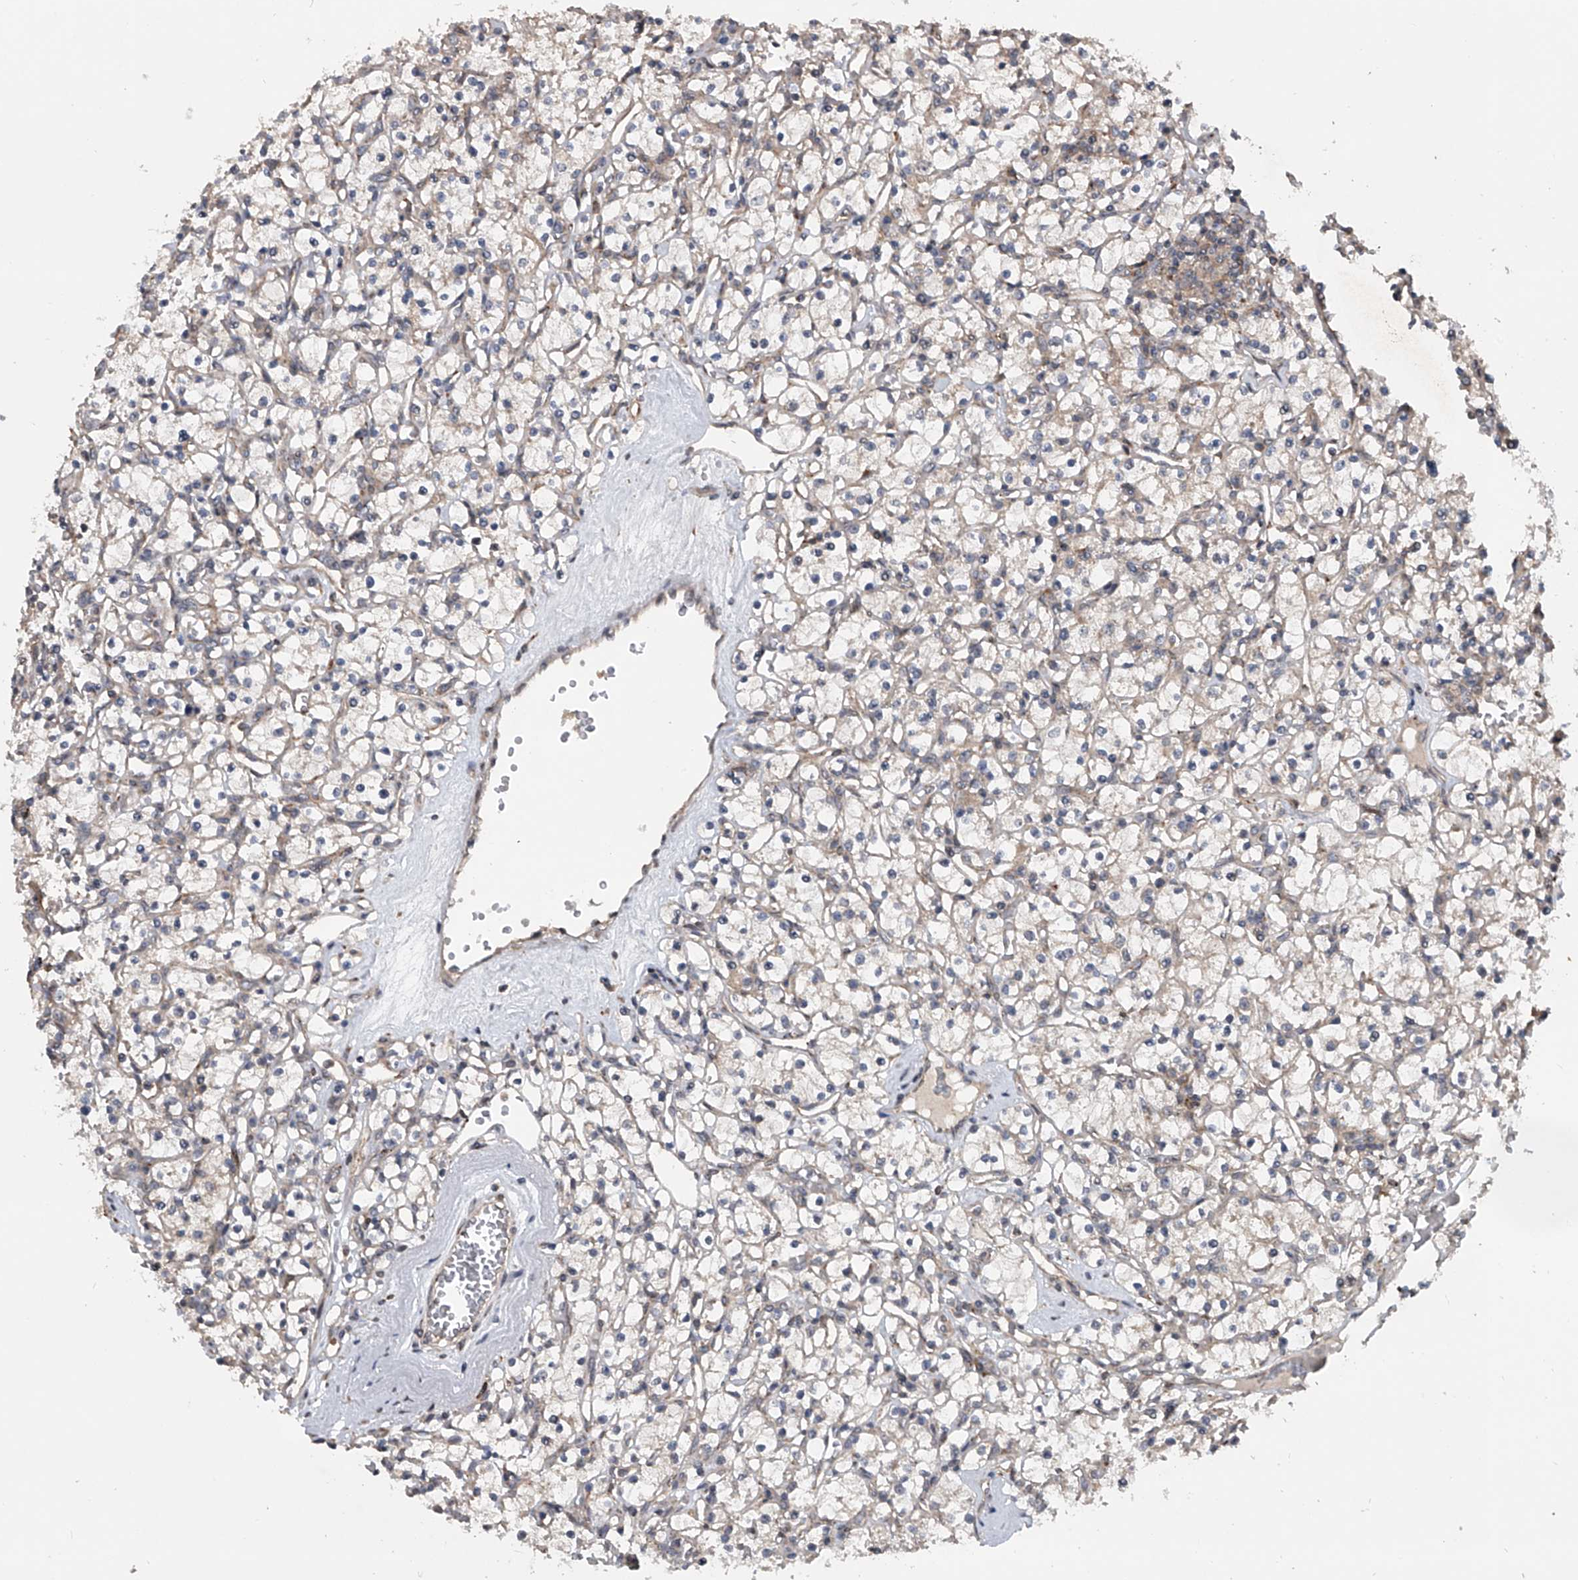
{"staining": {"intensity": "weak", "quantity": "25%-75%", "location": "cytoplasmic/membranous"}, "tissue": "renal cancer", "cell_type": "Tumor cells", "image_type": "cancer", "snomed": [{"axis": "morphology", "description": "Adenocarcinoma, NOS"}, {"axis": "topography", "description": "Kidney"}], "caption": "This is a photomicrograph of immunohistochemistry (IHC) staining of renal cancer (adenocarcinoma), which shows weak expression in the cytoplasmic/membranous of tumor cells.", "gene": "GEMIN8", "patient": {"sex": "female", "age": 59}}